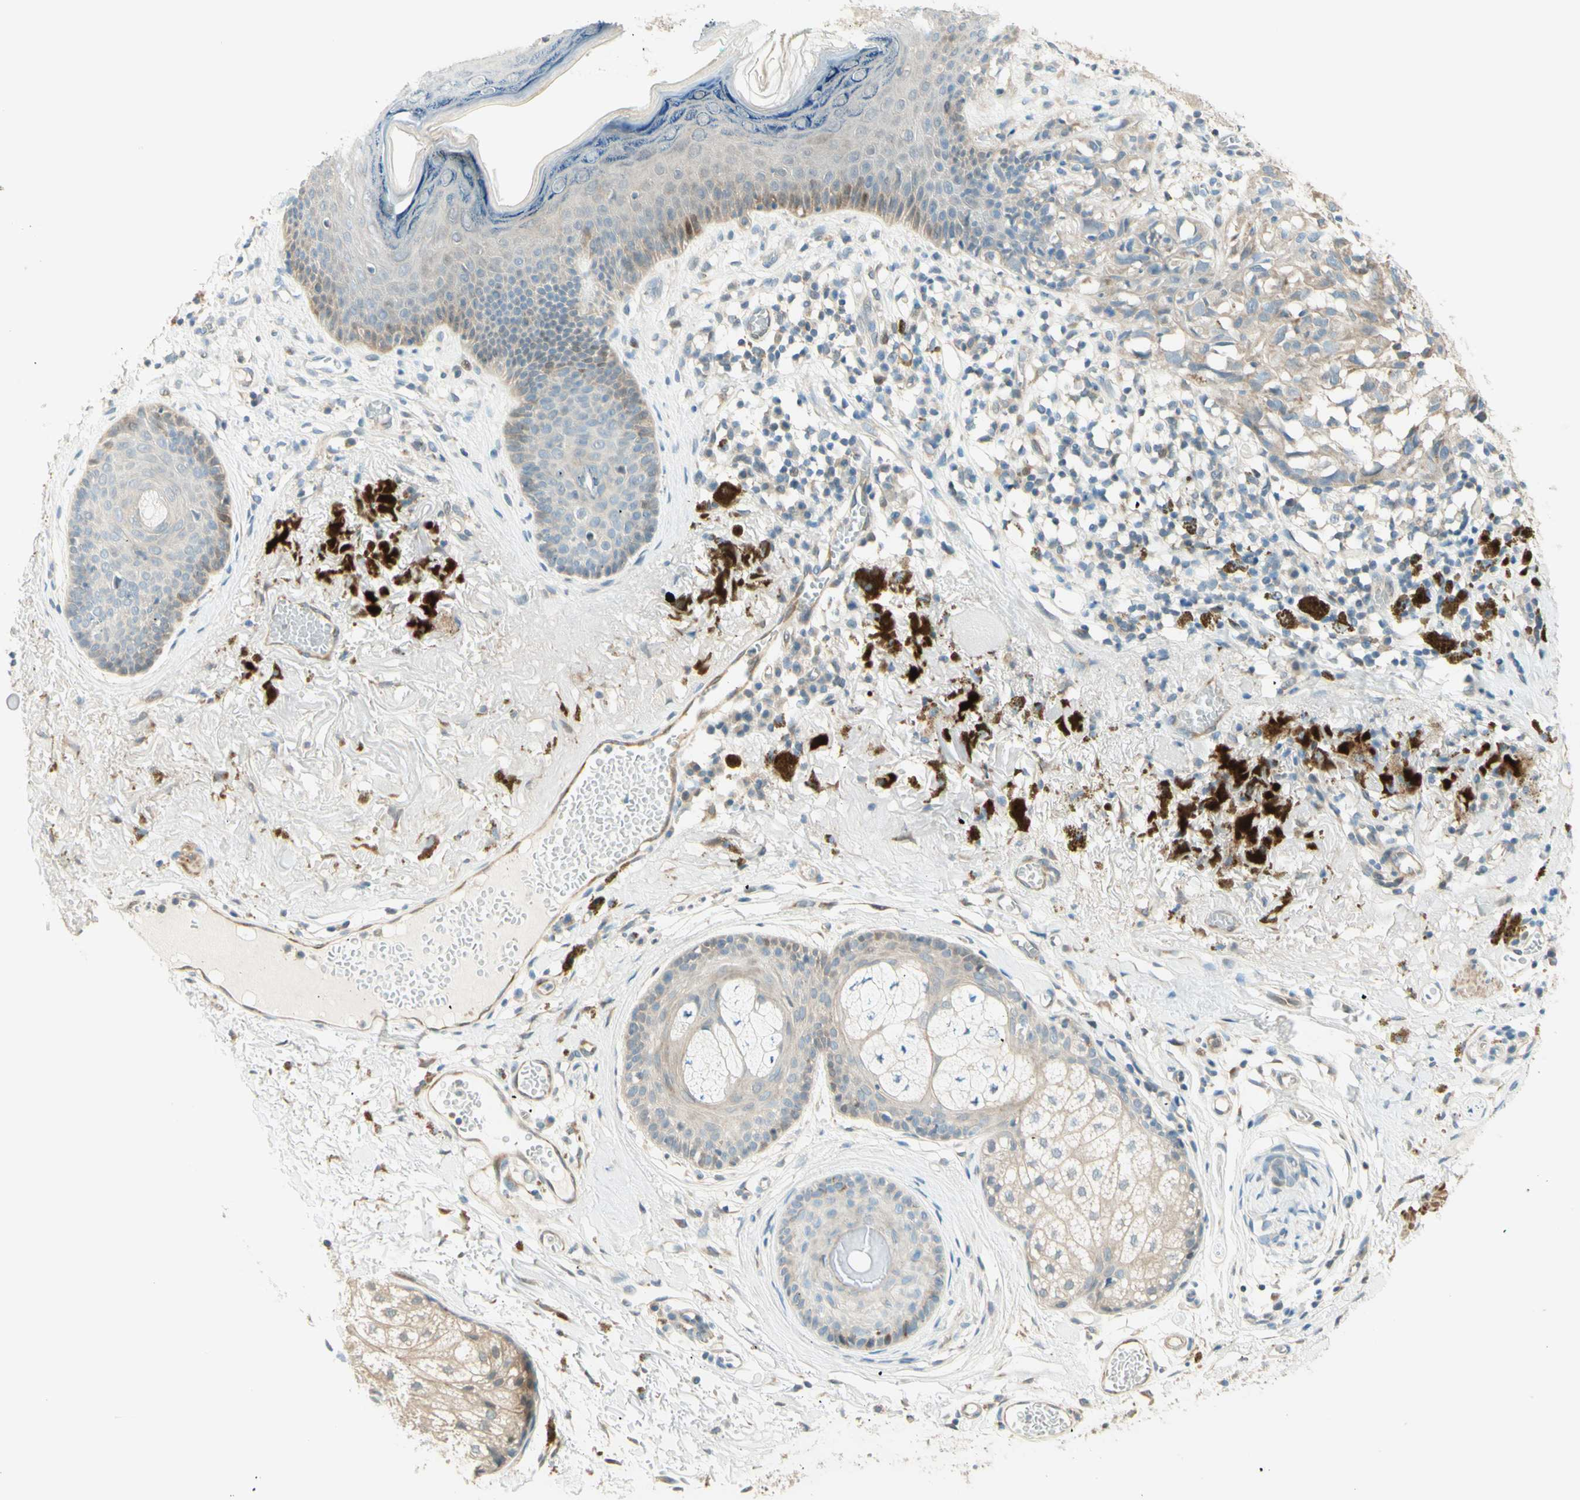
{"staining": {"intensity": "weak", "quantity": "<25%", "location": "cytoplasmic/membranous"}, "tissue": "melanoma", "cell_type": "Tumor cells", "image_type": "cancer", "snomed": [{"axis": "morphology", "description": "Malignant melanoma in situ"}, {"axis": "morphology", "description": "Malignant melanoma, NOS"}, {"axis": "topography", "description": "Skin"}], "caption": "A micrograph of melanoma stained for a protein shows no brown staining in tumor cells.", "gene": "PROM1", "patient": {"sex": "female", "age": 88}}